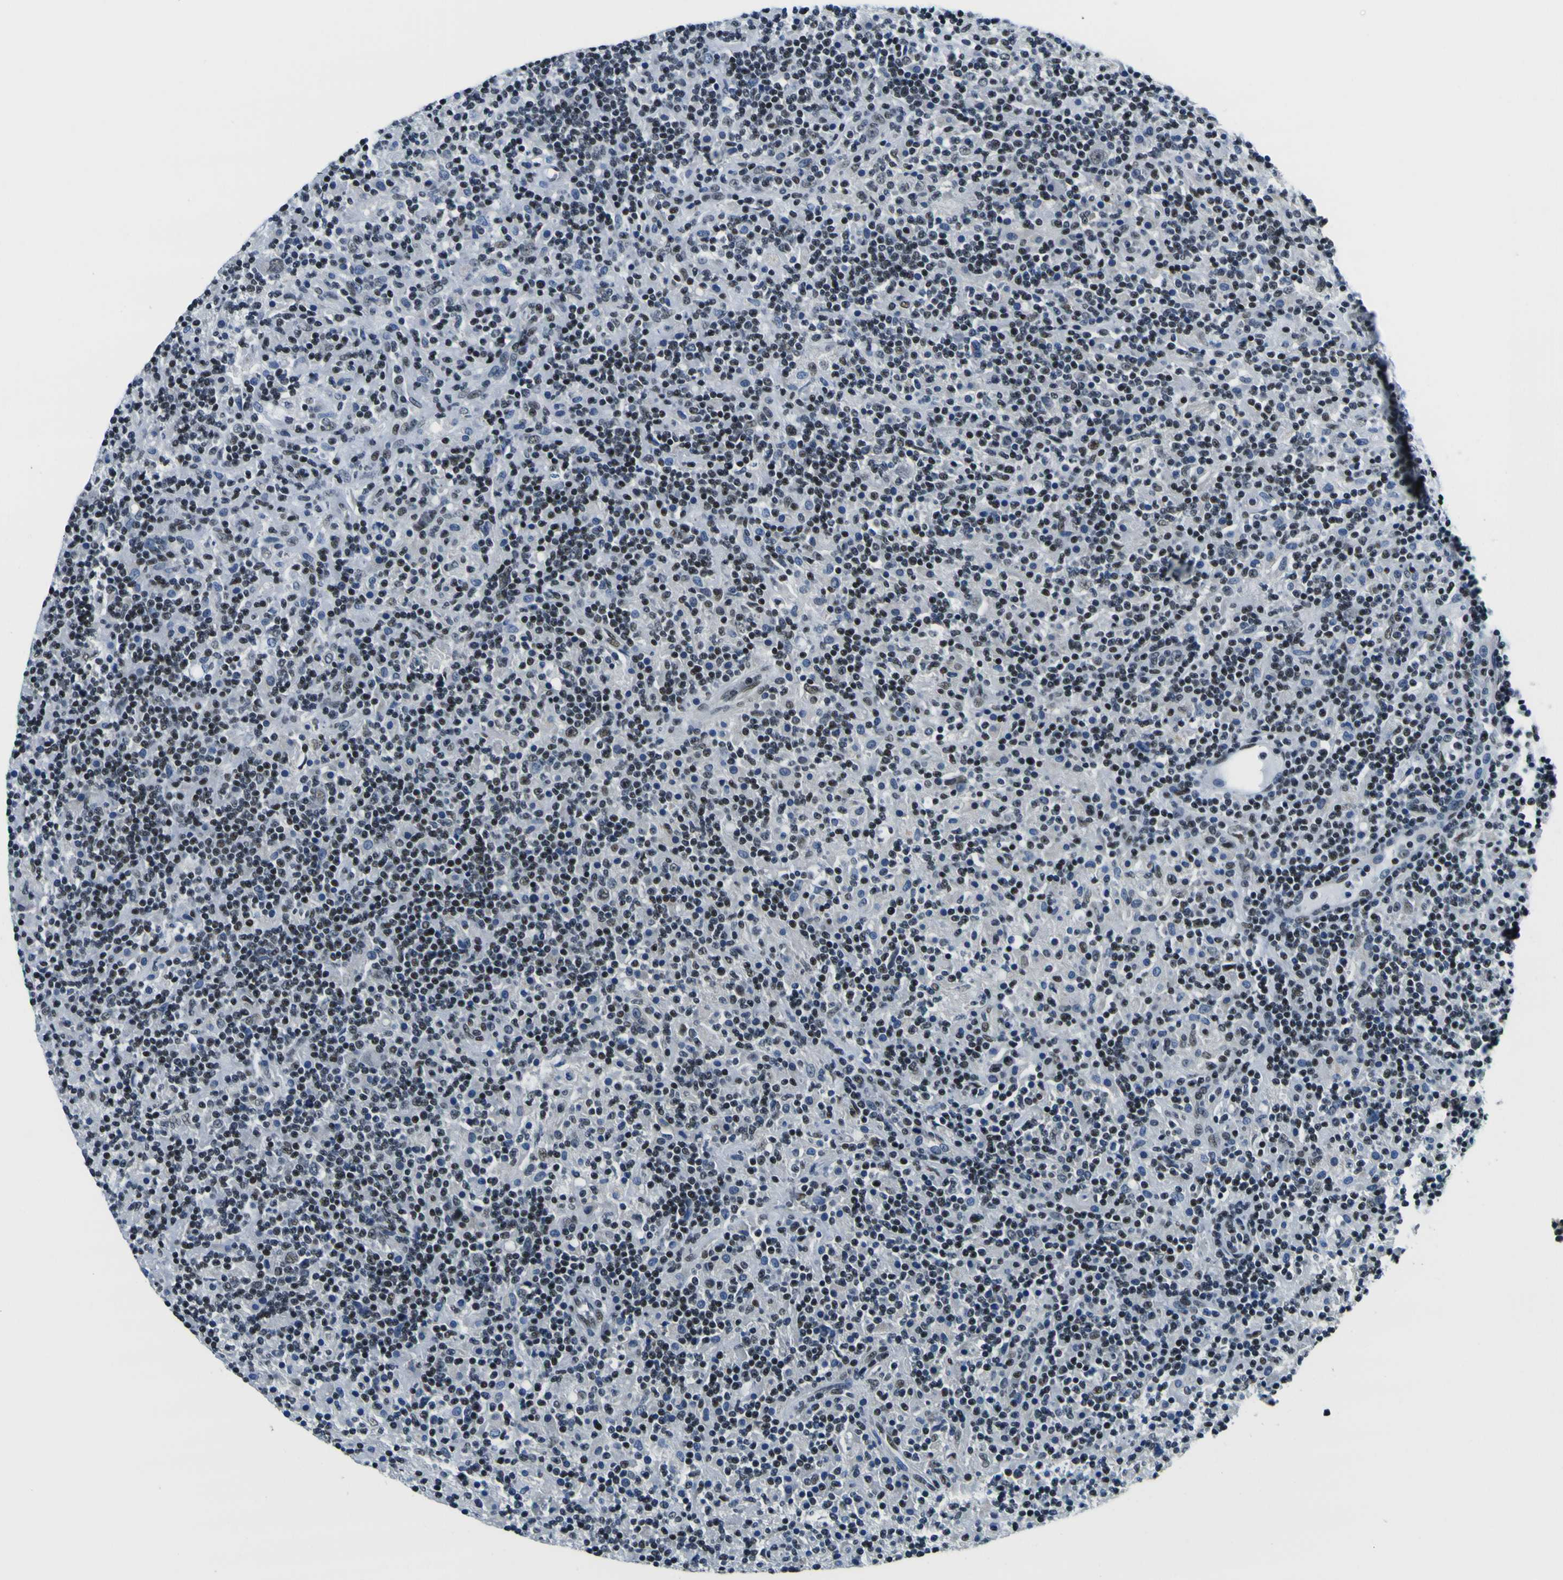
{"staining": {"intensity": "weak", "quantity": "25%-75%", "location": "nuclear"}, "tissue": "lymphoma", "cell_type": "Tumor cells", "image_type": "cancer", "snomed": [{"axis": "morphology", "description": "Hodgkin's disease, NOS"}, {"axis": "topography", "description": "Lymph node"}], "caption": "High-power microscopy captured an immunohistochemistry (IHC) histopathology image of Hodgkin's disease, revealing weak nuclear staining in about 25%-75% of tumor cells.", "gene": "SP1", "patient": {"sex": "male", "age": 70}}